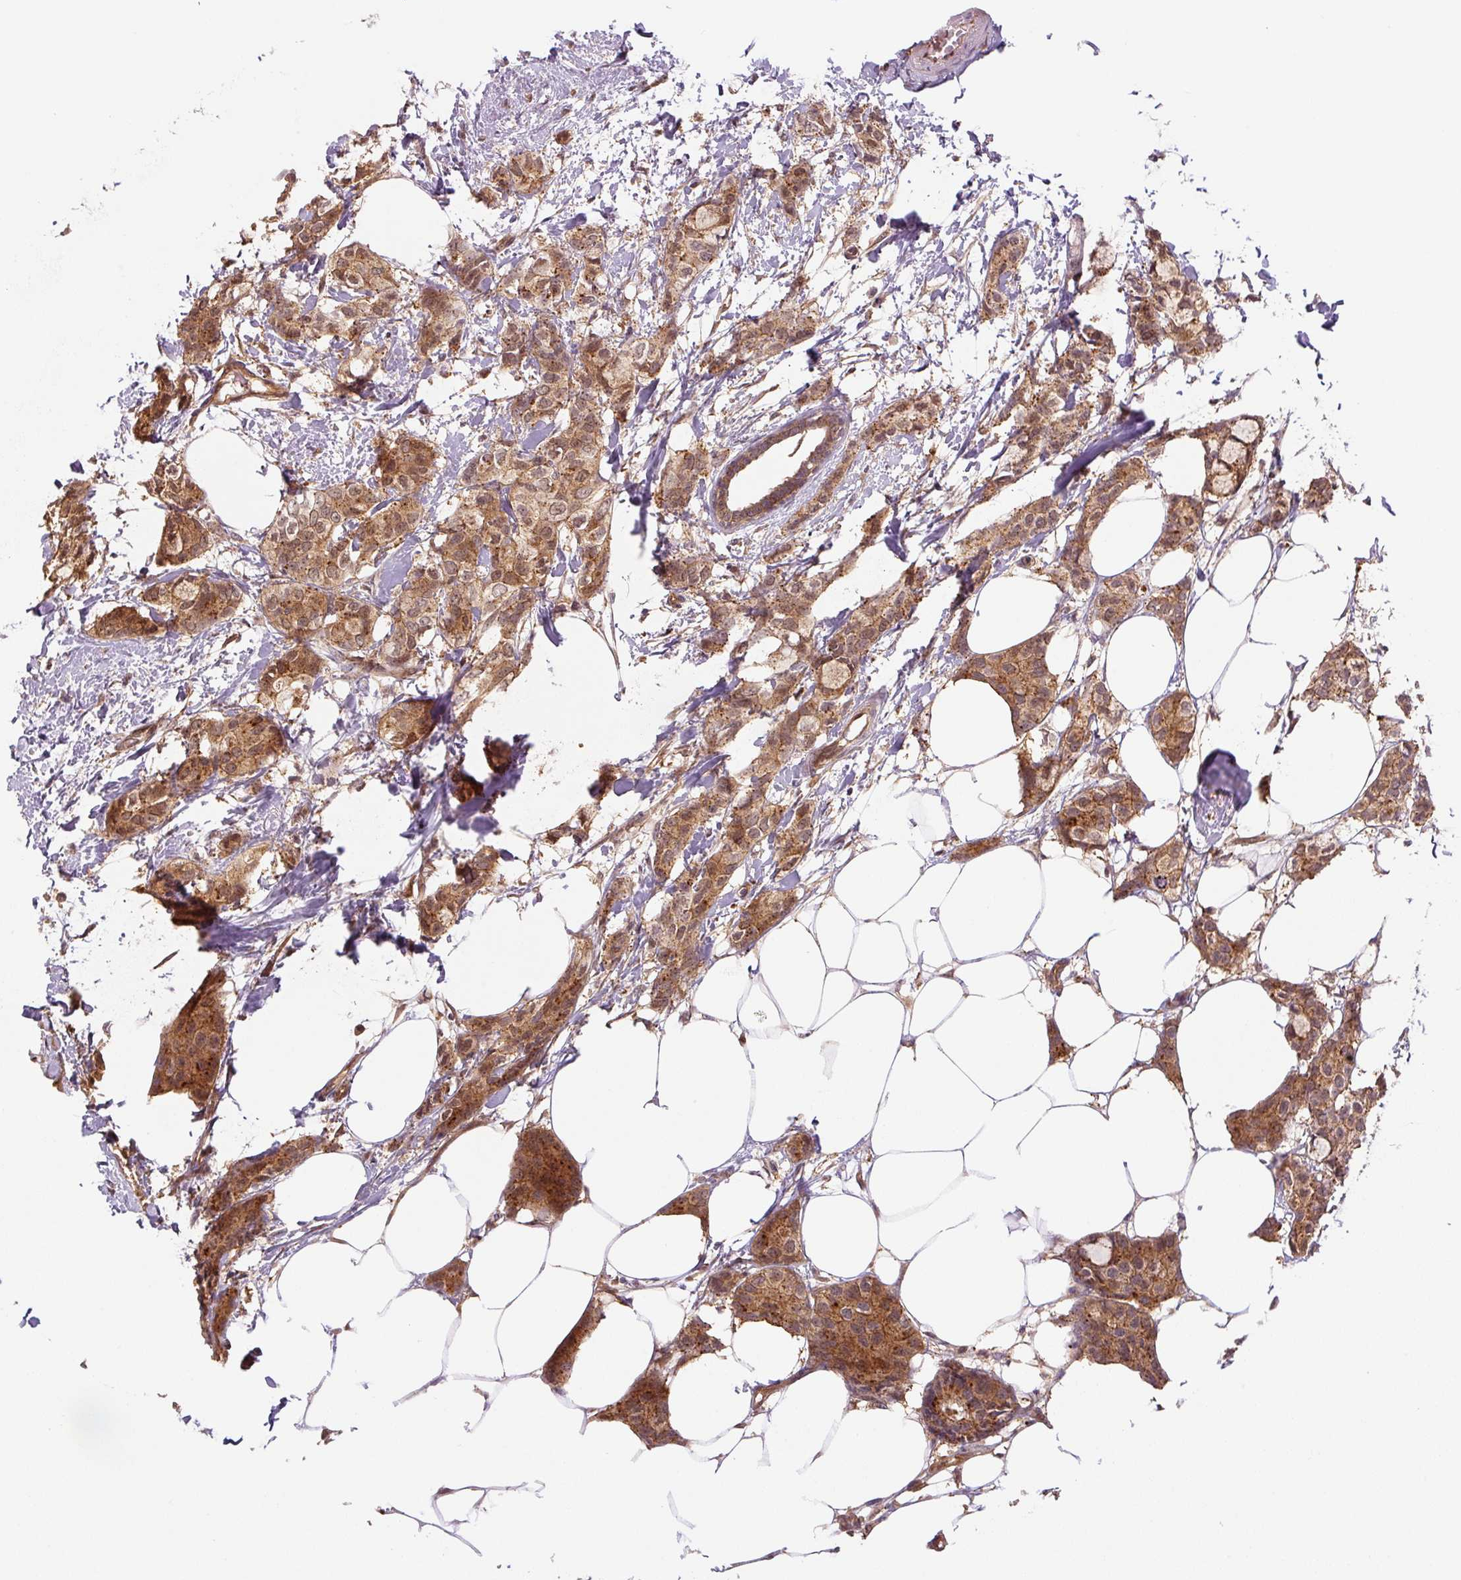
{"staining": {"intensity": "moderate", "quantity": ">75%", "location": "cytoplasmic/membranous"}, "tissue": "breast cancer", "cell_type": "Tumor cells", "image_type": "cancer", "snomed": [{"axis": "morphology", "description": "Duct carcinoma"}, {"axis": "topography", "description": "Breast"}], "caption": "A brown stain highlights moderate cytoplasmic/membranous expression of a protein in intraductal carcinoma (breast) tumor cells.", "gene": "ZSWIM7", "patient": {"sex": "female", "age": 73}}